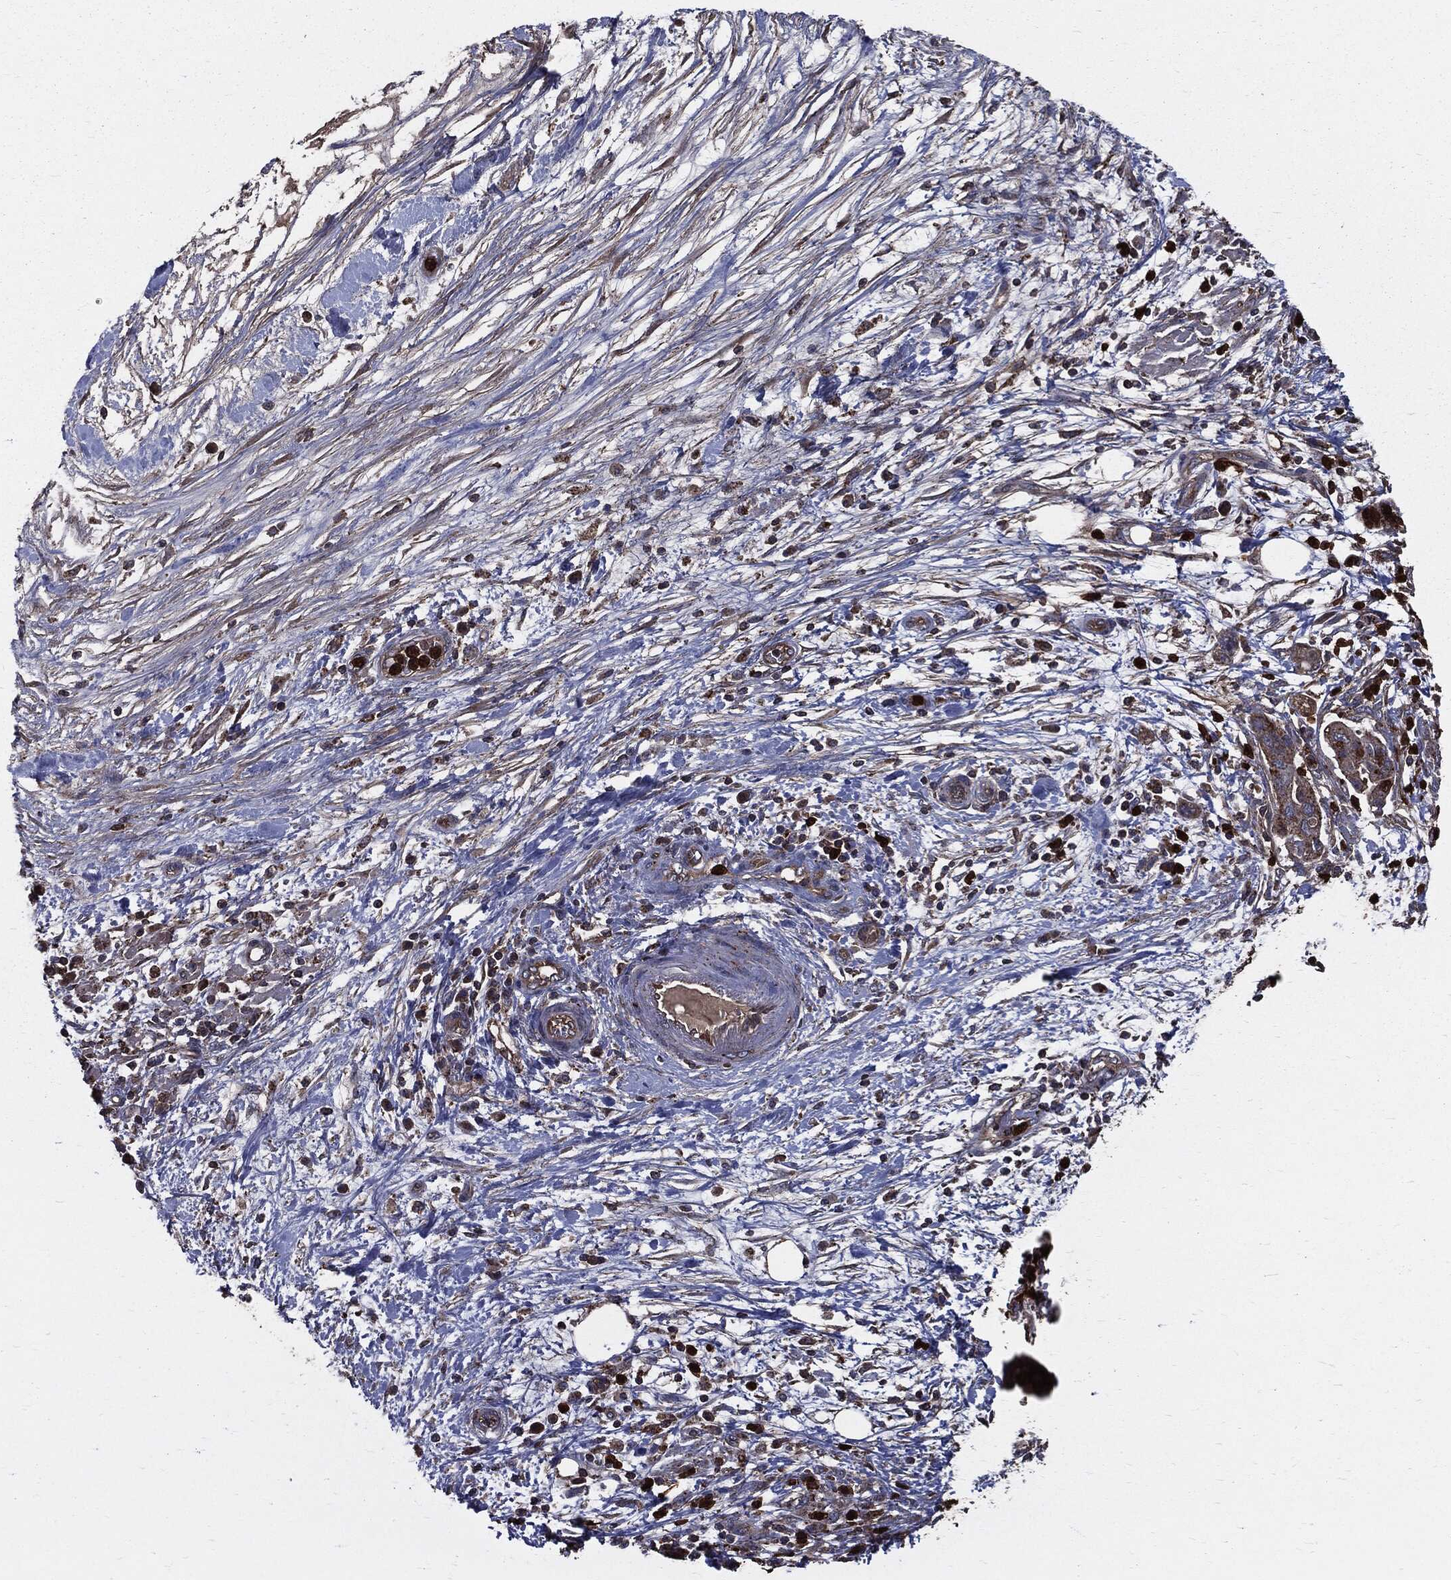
{"staining": {"intensity": "strong", "quantity": "25%-75%", "location": "cytoplasmic/membranous"}, "tissue": "pancreatic cancer", "cell_type": "Tumor cells", "image_type": "cancer", "snomed": [{"axis": "morphology", "description": "Adenocarcinoma, NOS"}, {"axis": "topography", "description": "Pancreas"}], "caption": "Immunohistochemistry (IHC) histopathology image of human pancreatic cancer stained for a protein (brown), which exhibits high levels of strong cytoplasmic/membranous positivity in approximately 25%-75% of tumor cells.", "gene": "PDCD6IP", "patient": {"sex": "female", "age": 73}}